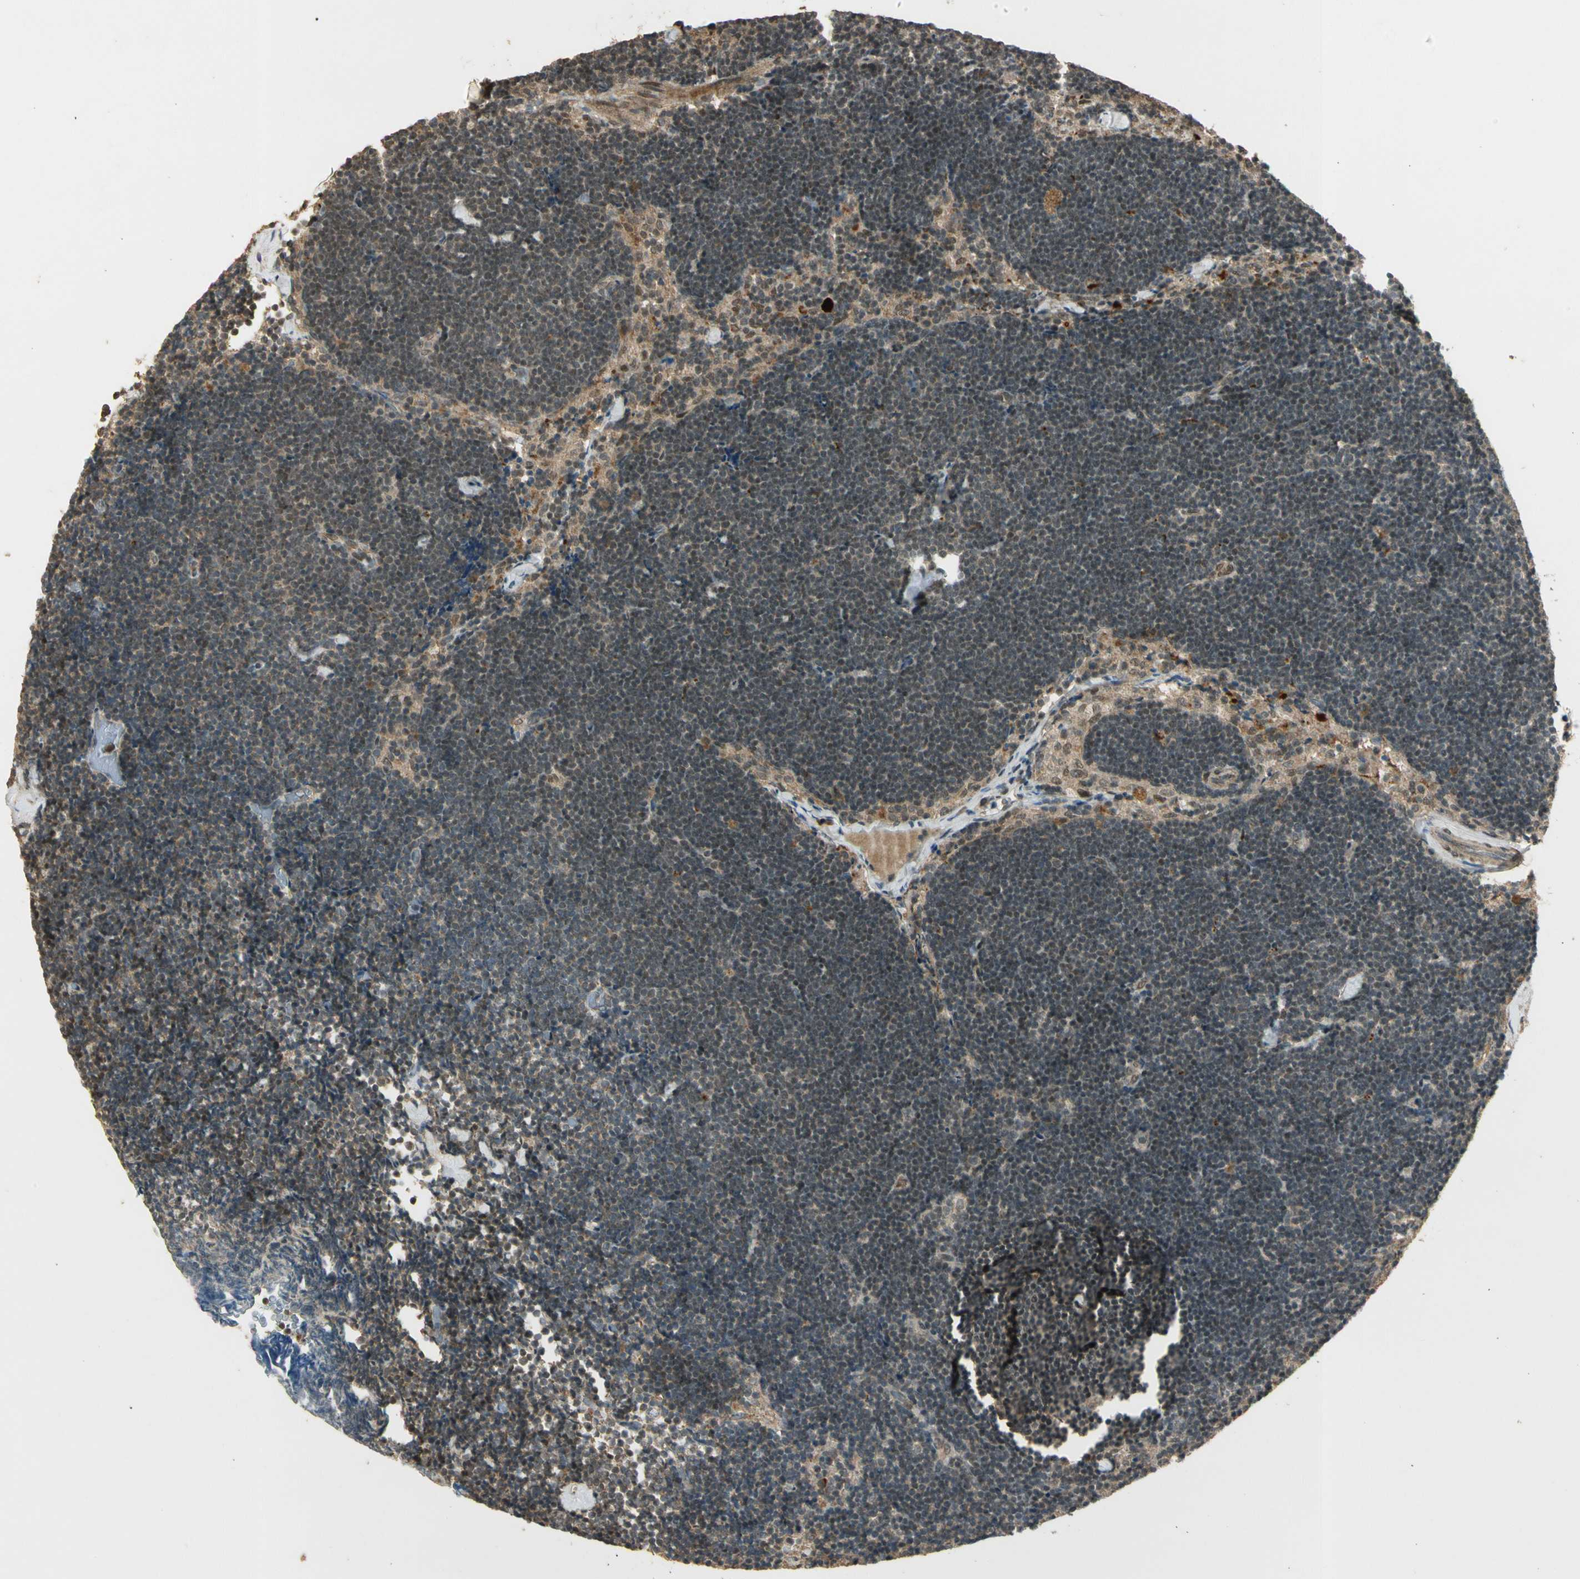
{"staining": {"intensity": "weak", "quantity": "25%-75%", "location": "nuclear"}, "tissue": "lymph node", "cell_type": "Germinal center cells", "image_type": "normal", "snomed": [{"axis": "morphology", "description": "Normal tissue, NOS"}, {"axis": "topography", "description": "Lymph node"}], "caption": "IHC staining of normal lymph node, which shows low levels of weak nuclear positivity in approximately 25%-75% of germinal center cells indicating weak nuclear protein expression. The staining was performed using DAB (3,3'-diaminobenzidine) (brown) for protein detection and nuclei were counterstained in hematoxylin (blue).", "gene": "GMEB2", "patient": {"sex": "male", "age": 63}}